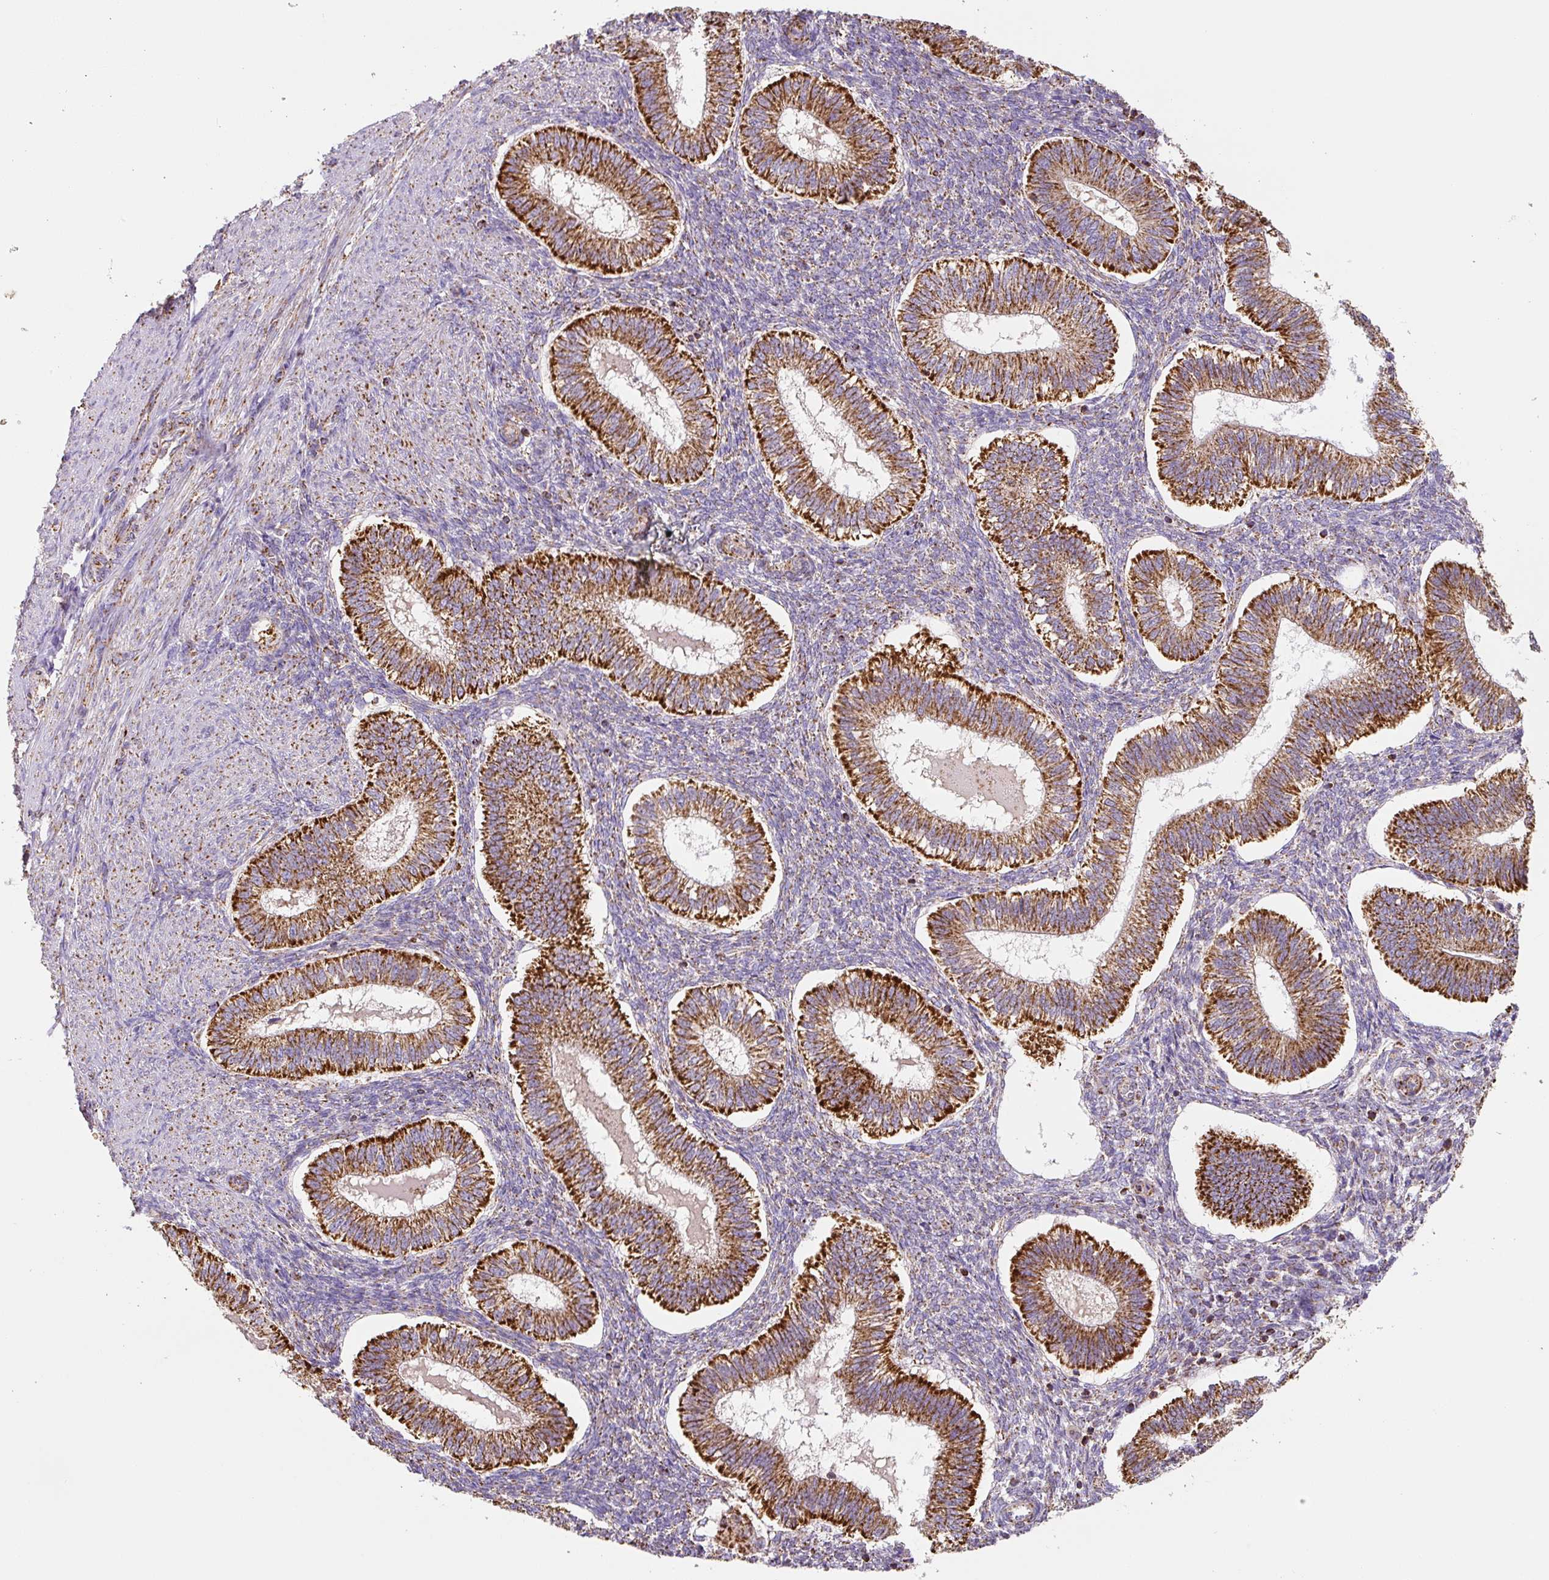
{"staining": {"intensity": "moderate", "quantity": "25%-75%", "location": "cytoplasmic/membranous"}, "tissue": "endometrium", "cell_type": "Cells in endometrial stroma", "image_type": "normal", "snomed": [{"axis": "morphology", "description": "Normal tissue, NOS"}, {"axis": "topography", "description": "Endometrium"}], "caption": "High-power microscopy captured an IHC histopathology image of normal endometrium, revealing moderate cytoplasmic/membranous staining in approximately 25%-75% of cells in endometrial stroma.", "gene": "MT", "patient": {"sex": "female", "age": 25}}